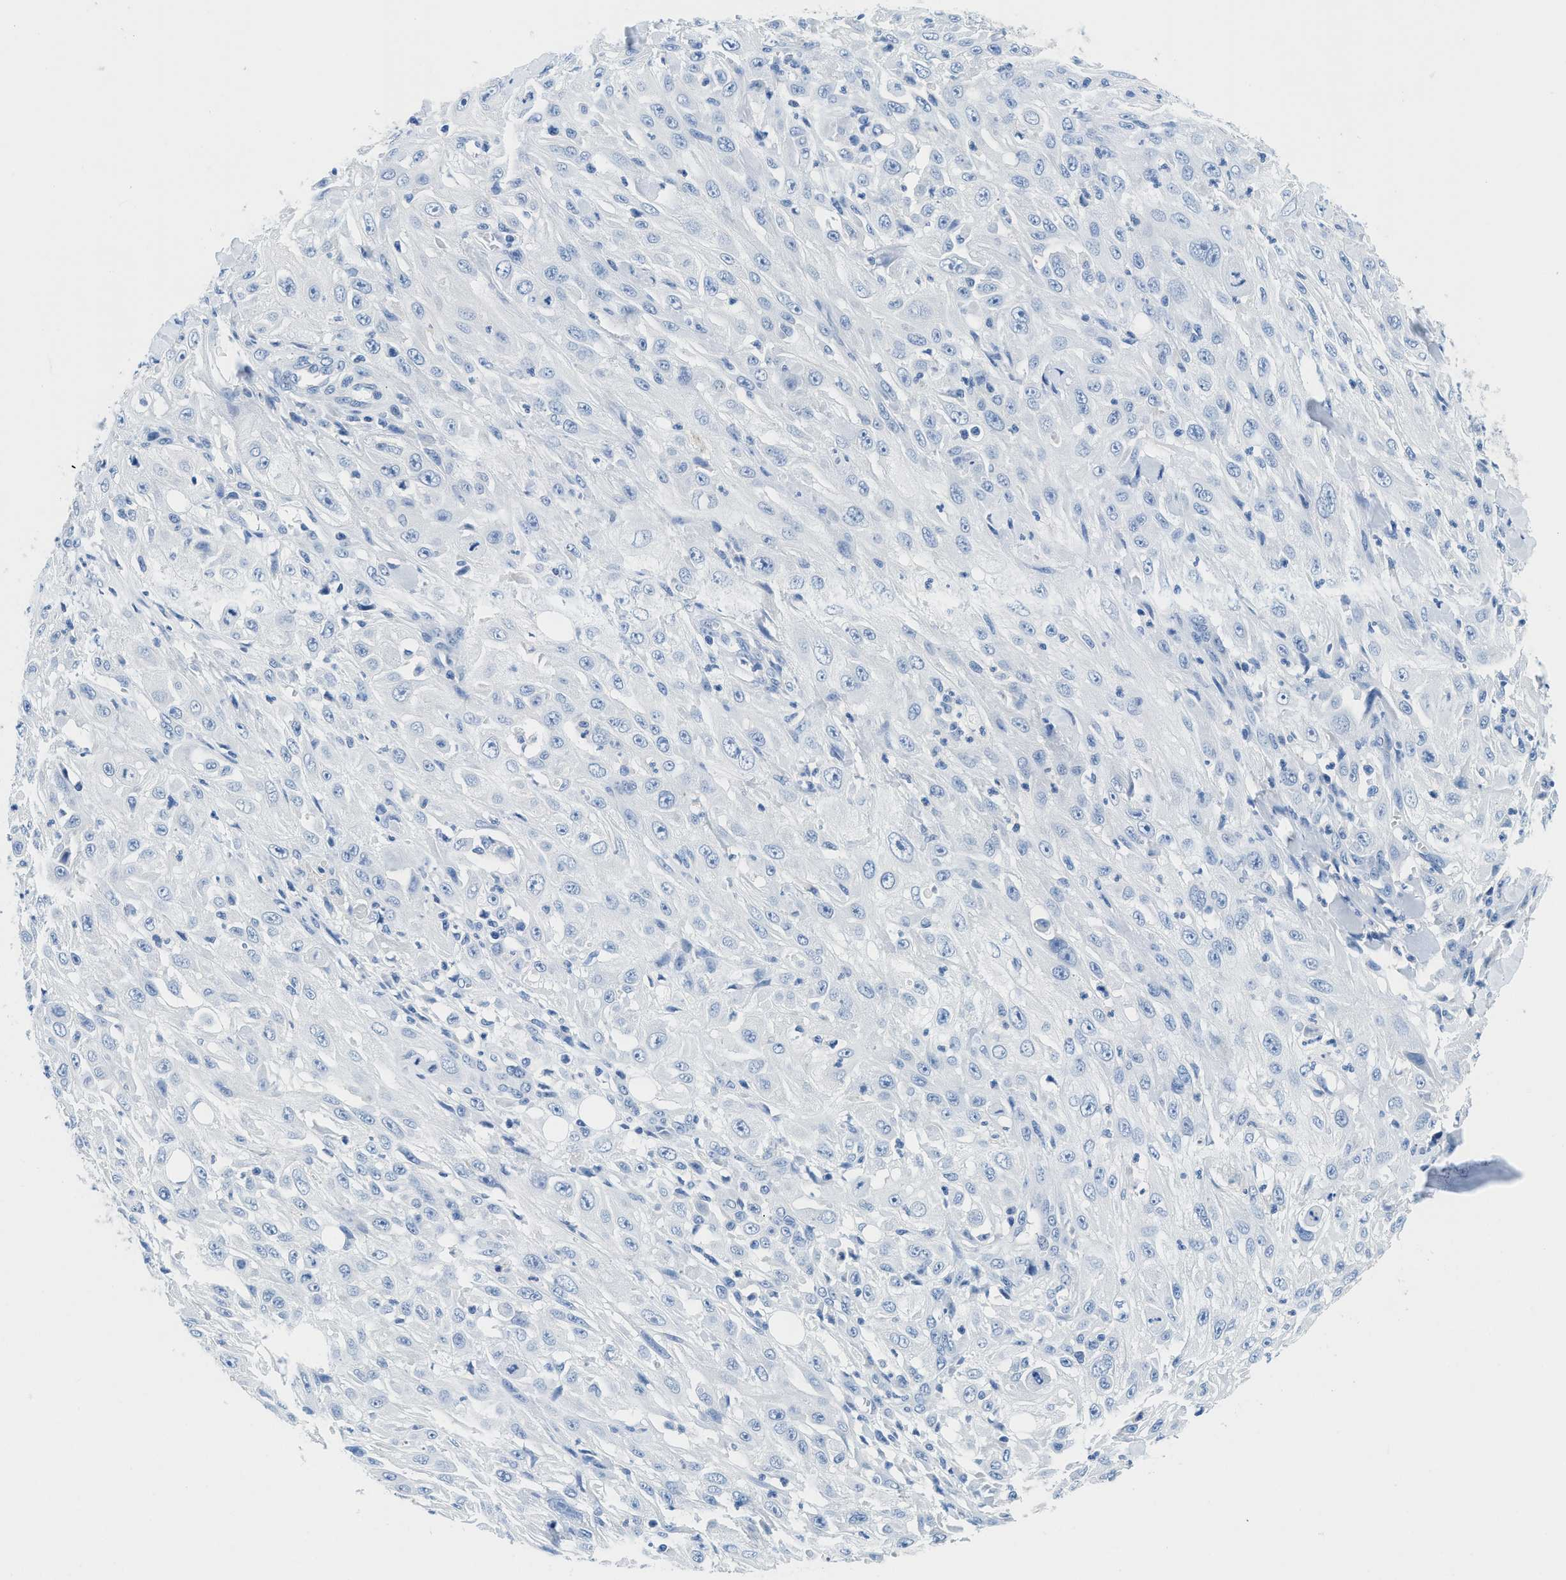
{"staining": {"intensity": "negative", "quantity": "none", "location": "none"}, "tissue": "skin cancer", "cell_type": "Tumor cells", "image_type": "cancer", "snomed": [{"axis": "morphology", "description": "Squamous cell carcinoma, NOS"}, {"axis": "morphology", "description": "Squamous cell carcinoma, metastatic, NOS"}, {"axis": "topography", "description": "Skin"}, {"axis": "topography", "description": "Lymph node"}], "caption": "Tumor cells show no significant protein staining in skin cancer (squamous cell carcinoma). Brightfield microscopy of immunohistochemistry stained with DAB (brown) and hematoxylin (blue), captured at high magnification.", "gene": "MBL2", "patient": {"sex": "male", "age": 75}}